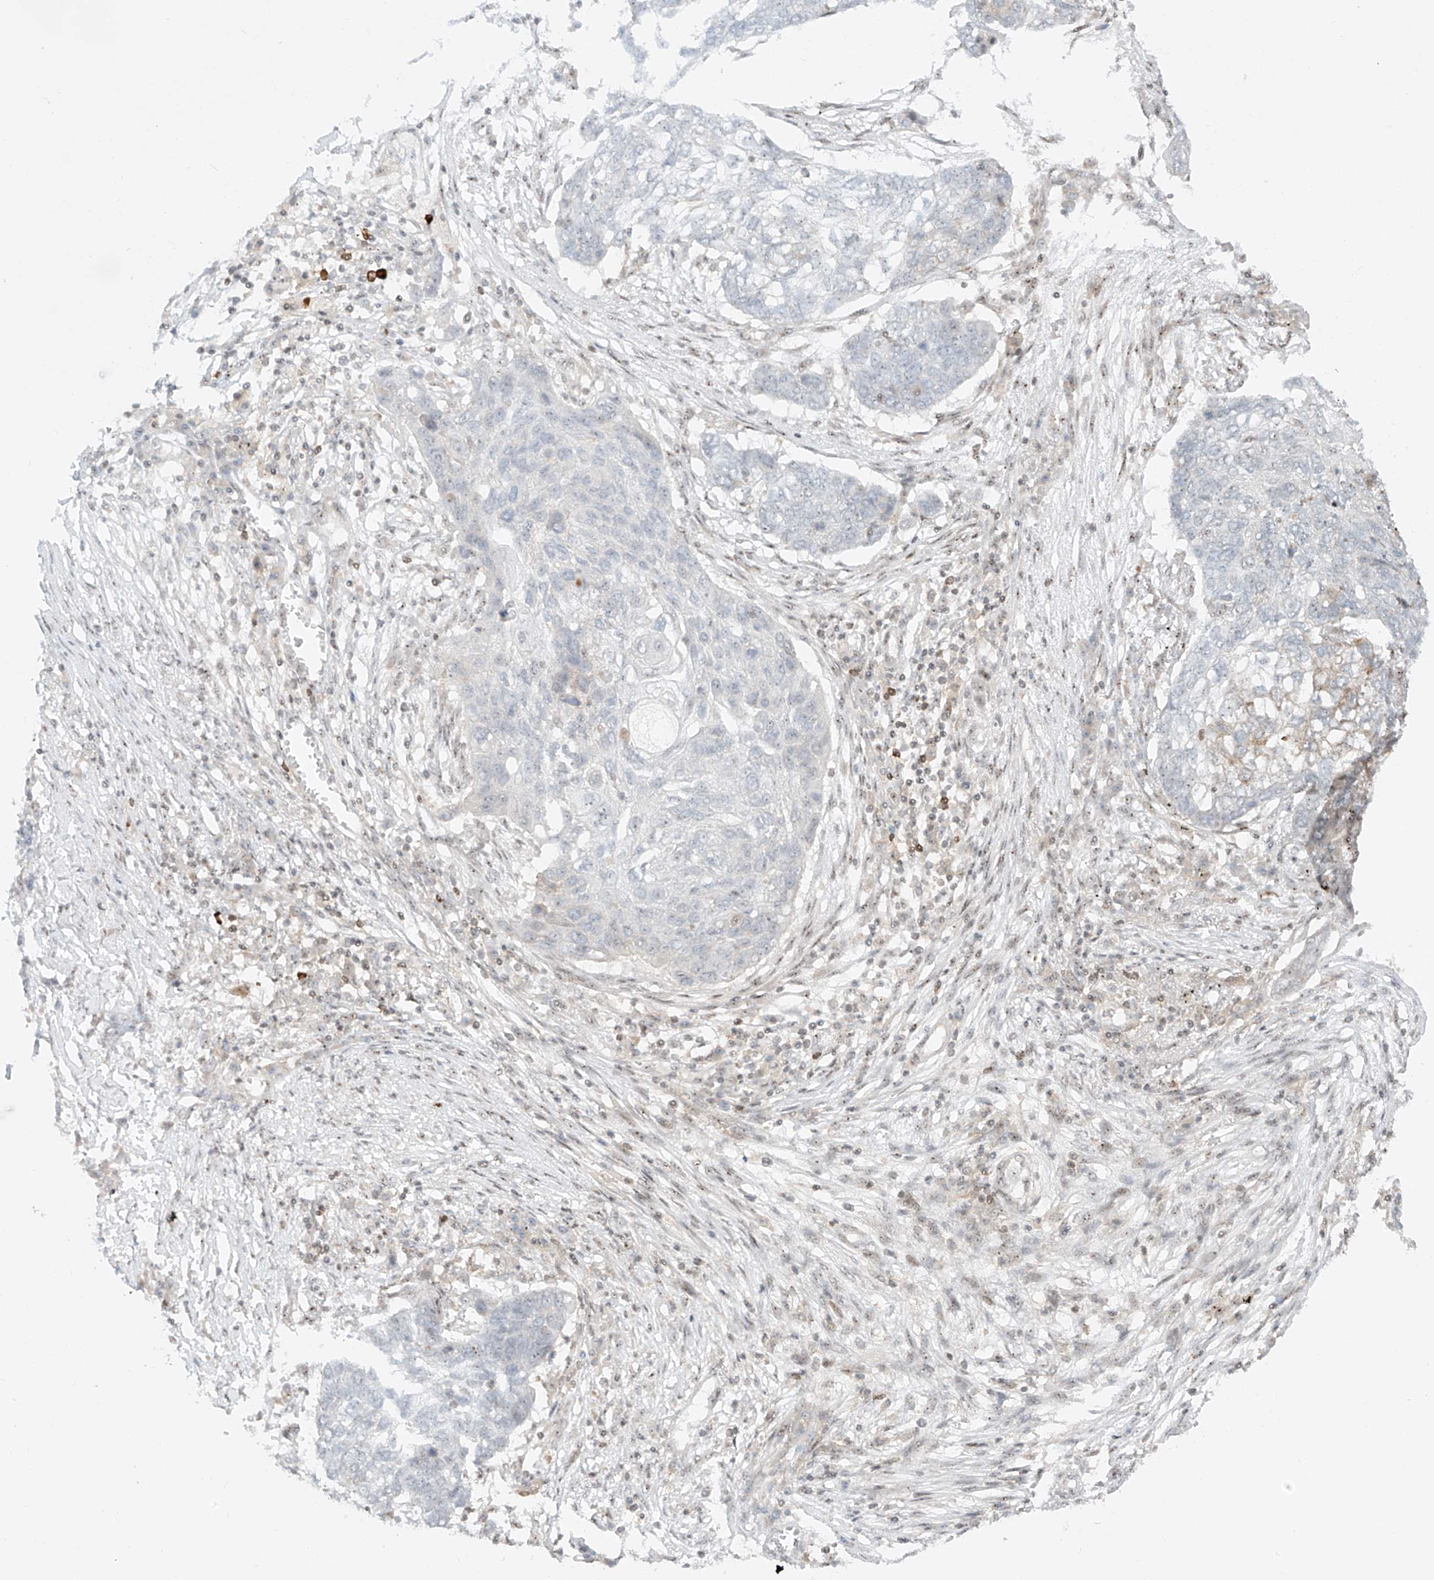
{"staining": {"intensity": "negative", "quantity": "none", "location": "none"}, "tissue": "lung cancer", "cell_type": "Tumor cells", "image_type": "cancer", "snomed": [{"axis": "morphology", "description": "Squamous cell carcinoma, NOS"}, {"axis": "topography", "description": "Lung"}], "caption": "A histopathology image of lung cancer stained for a protein shows no brown staining in tumor cells.", "gene": "ZNF512", "patient": {"sex": "female", "age": 63}}